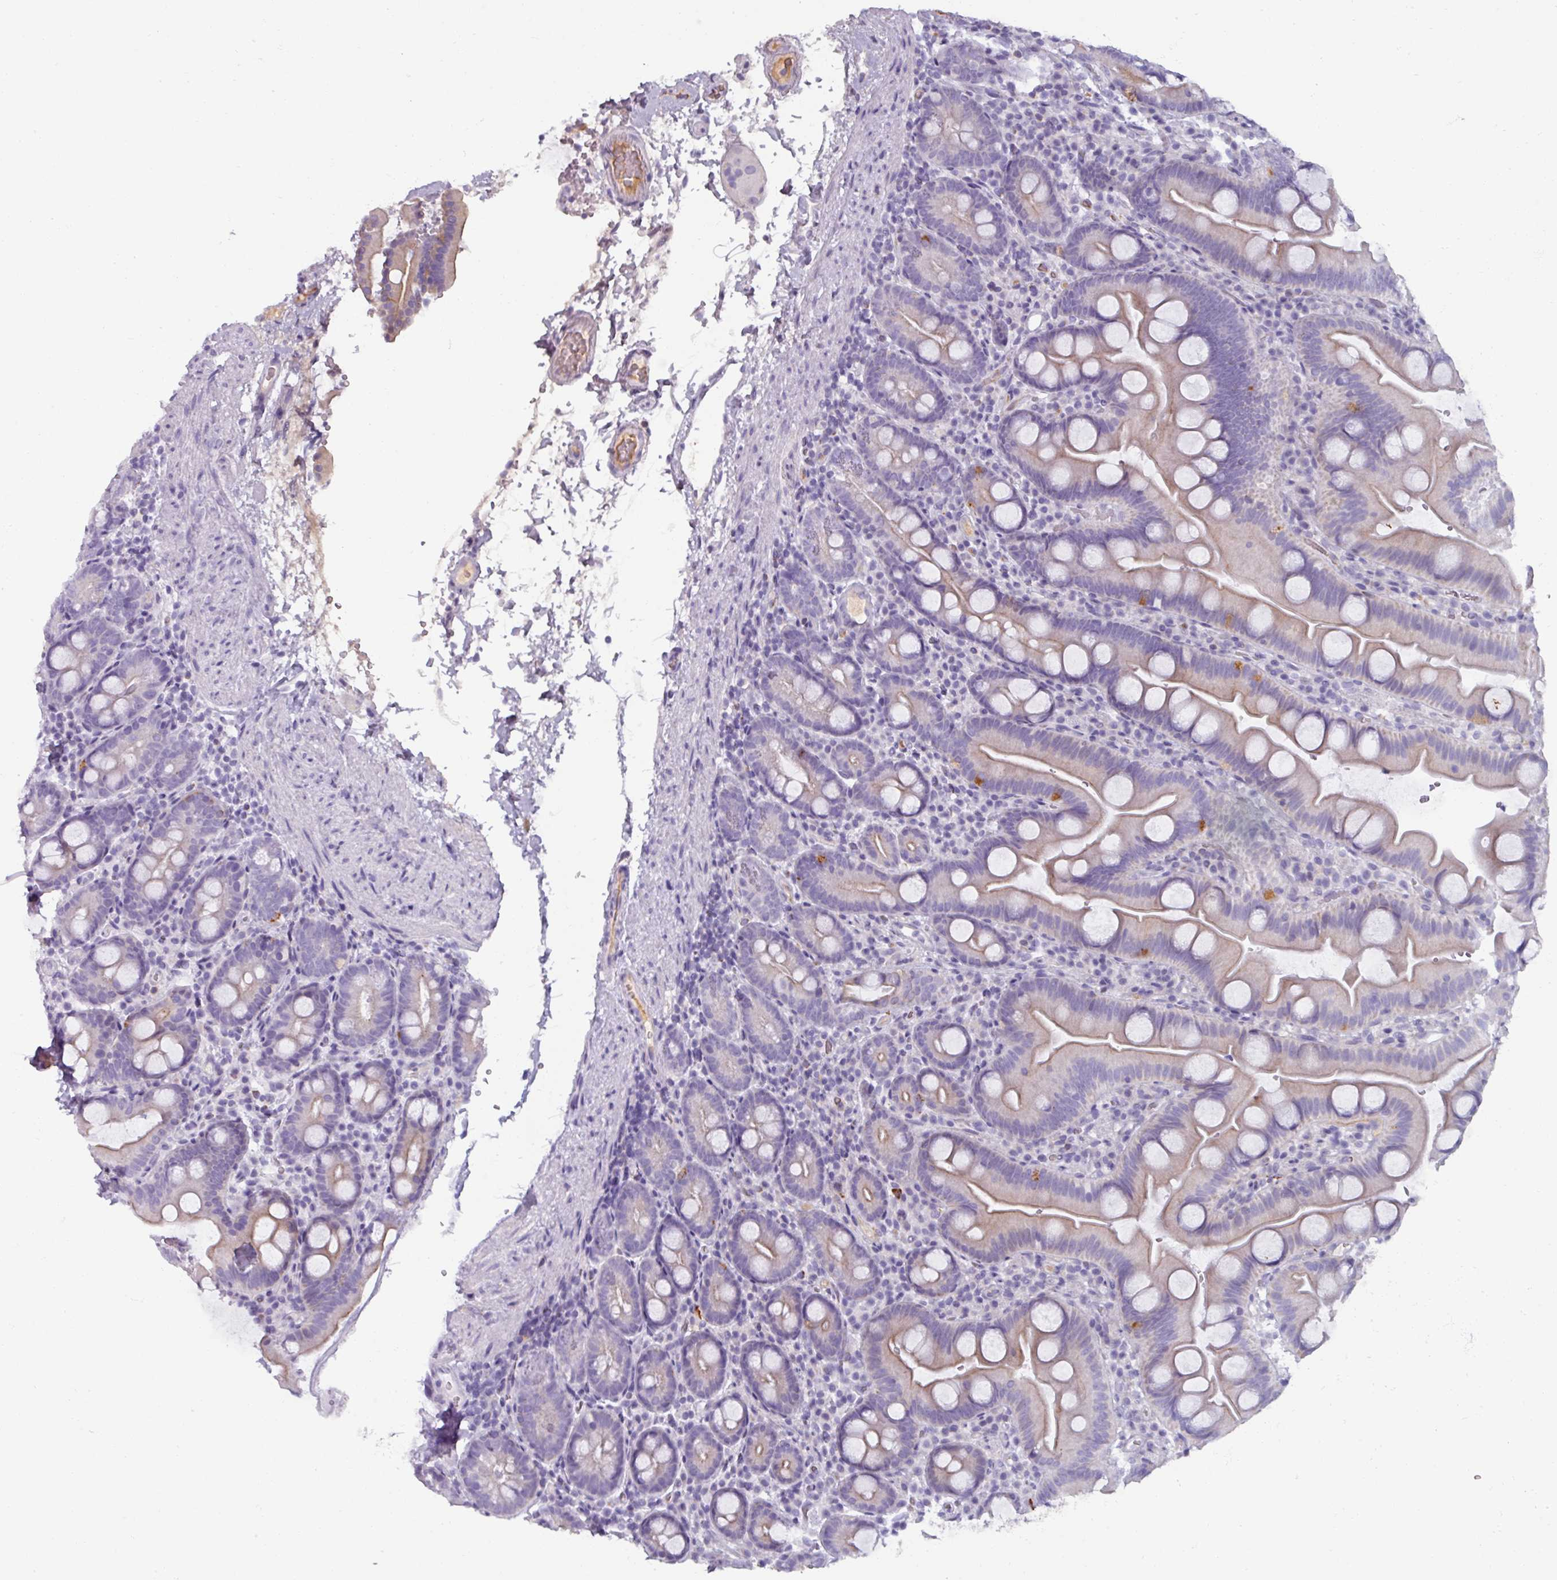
{"staining": {"intensity": "moderate", "quantity": "<25%", "location": "cytoplasmic/membranous"}, "tissue": "small intestine", "cell_type": "Glandular cells", "image_type": "normal", "snomed": [{"axis": "morphology", "description": "Normal tissue, NOS"}, {"axis": "topography", "description": "Small intestine"}], "caption": "Protein positivity by immunohistochemistry (IHC) shows moderate cytoplasmic/membranous expression in approximately <25% of glandular cells in benign small intestine.", "gene": "SPESP1", "patient": {"sex": "female", "age": 68}}